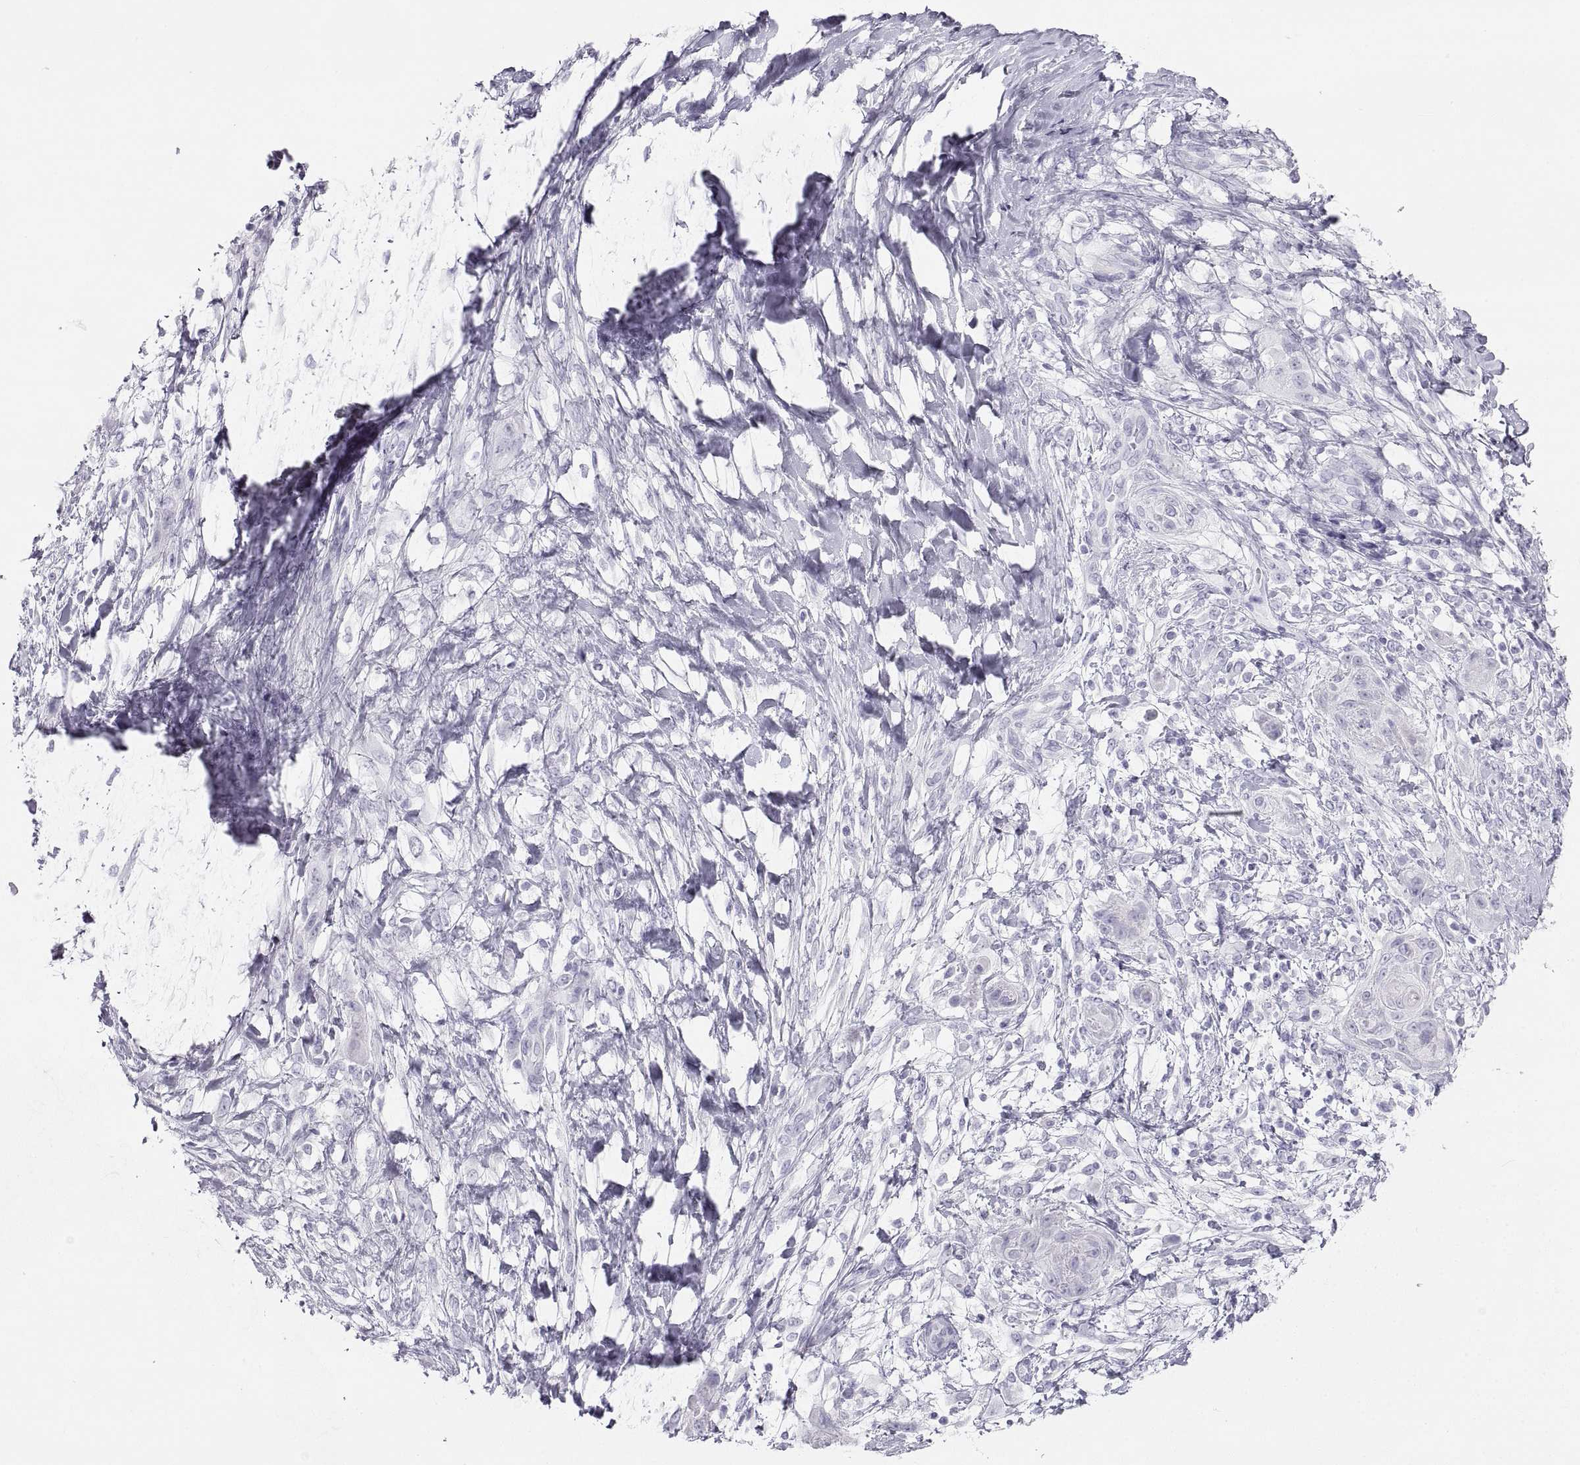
{"staining": {"intensity": "negative", "quantity": "none", "location": "none"}, "tissue": "skin cancer", "cell_type": "Tumor cells", "image_type": "cancer", "snomed": [{"axis": "morphology", "description": "Squamous cell carcinoma, NOS"}, {"axis": "topography", "description": "Skin"}], "caption": "This is an immunohistochemistry (IHC) micrograph of skin squamous cell carcinoma. There is no staining in tumor cells.", "gene": "SEMG1", "patient": {"sex": "male", "age": 62}}